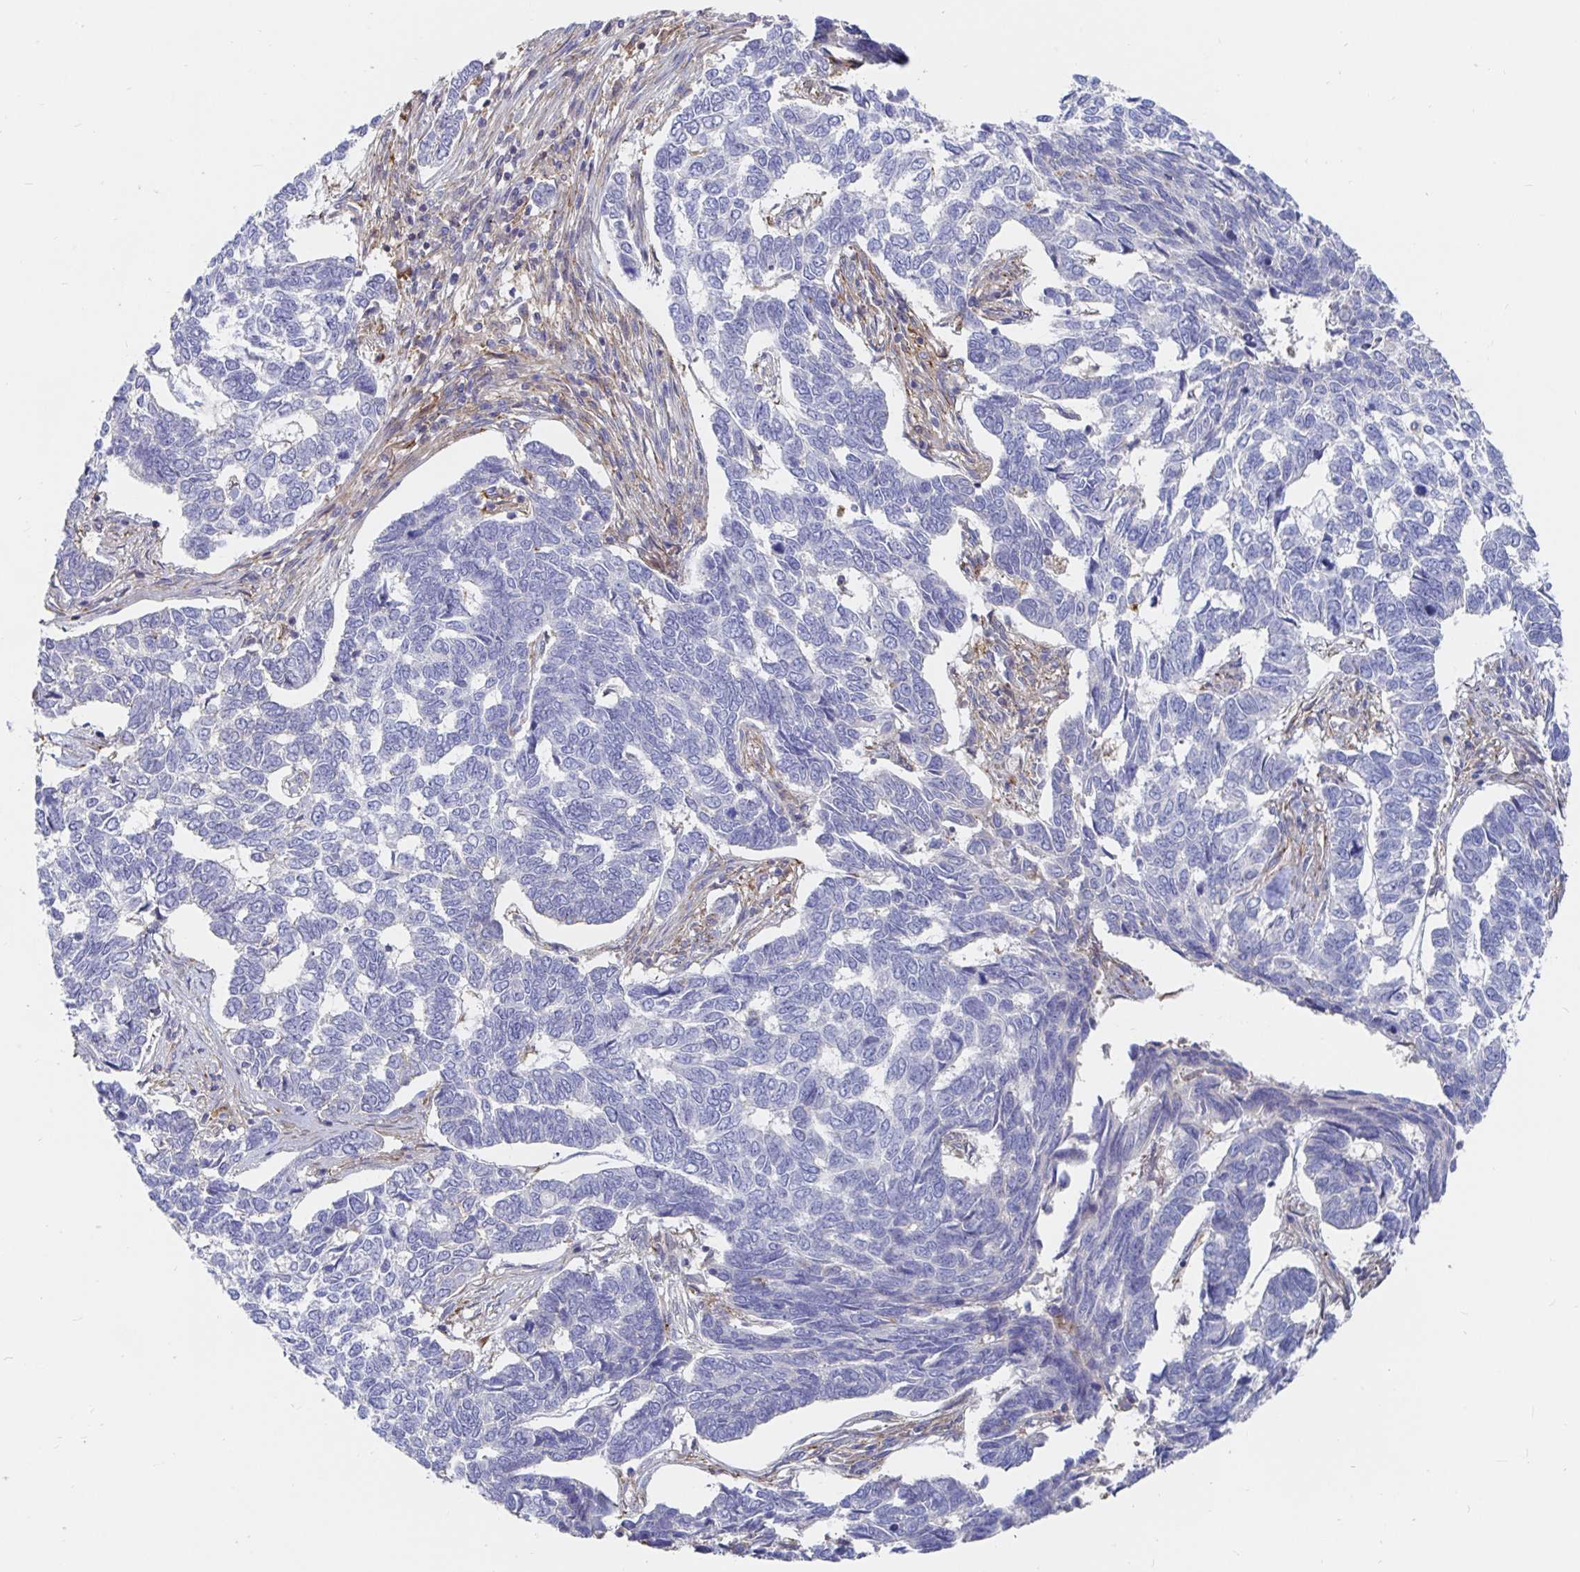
{"staining": {"intensity": "negative", "quantity": "none", "location": "none"}, "tissue": "skin cancer", "cell_type": "Tumor cells", "image_type": "cancer", "snomed": [{"axis": "morphology", "description": "Basal cell carcinoma"}, {"axis": "topography", "description": "Skin"}], "caption": "Immunohistochemistry micrograph of basal cell carcinoma (skin) stained for a protein (brown), which demonstrates no positivity in tumor cells.", "gene": "KCTD19", "patient": {"sex": "female", "age": 65}}